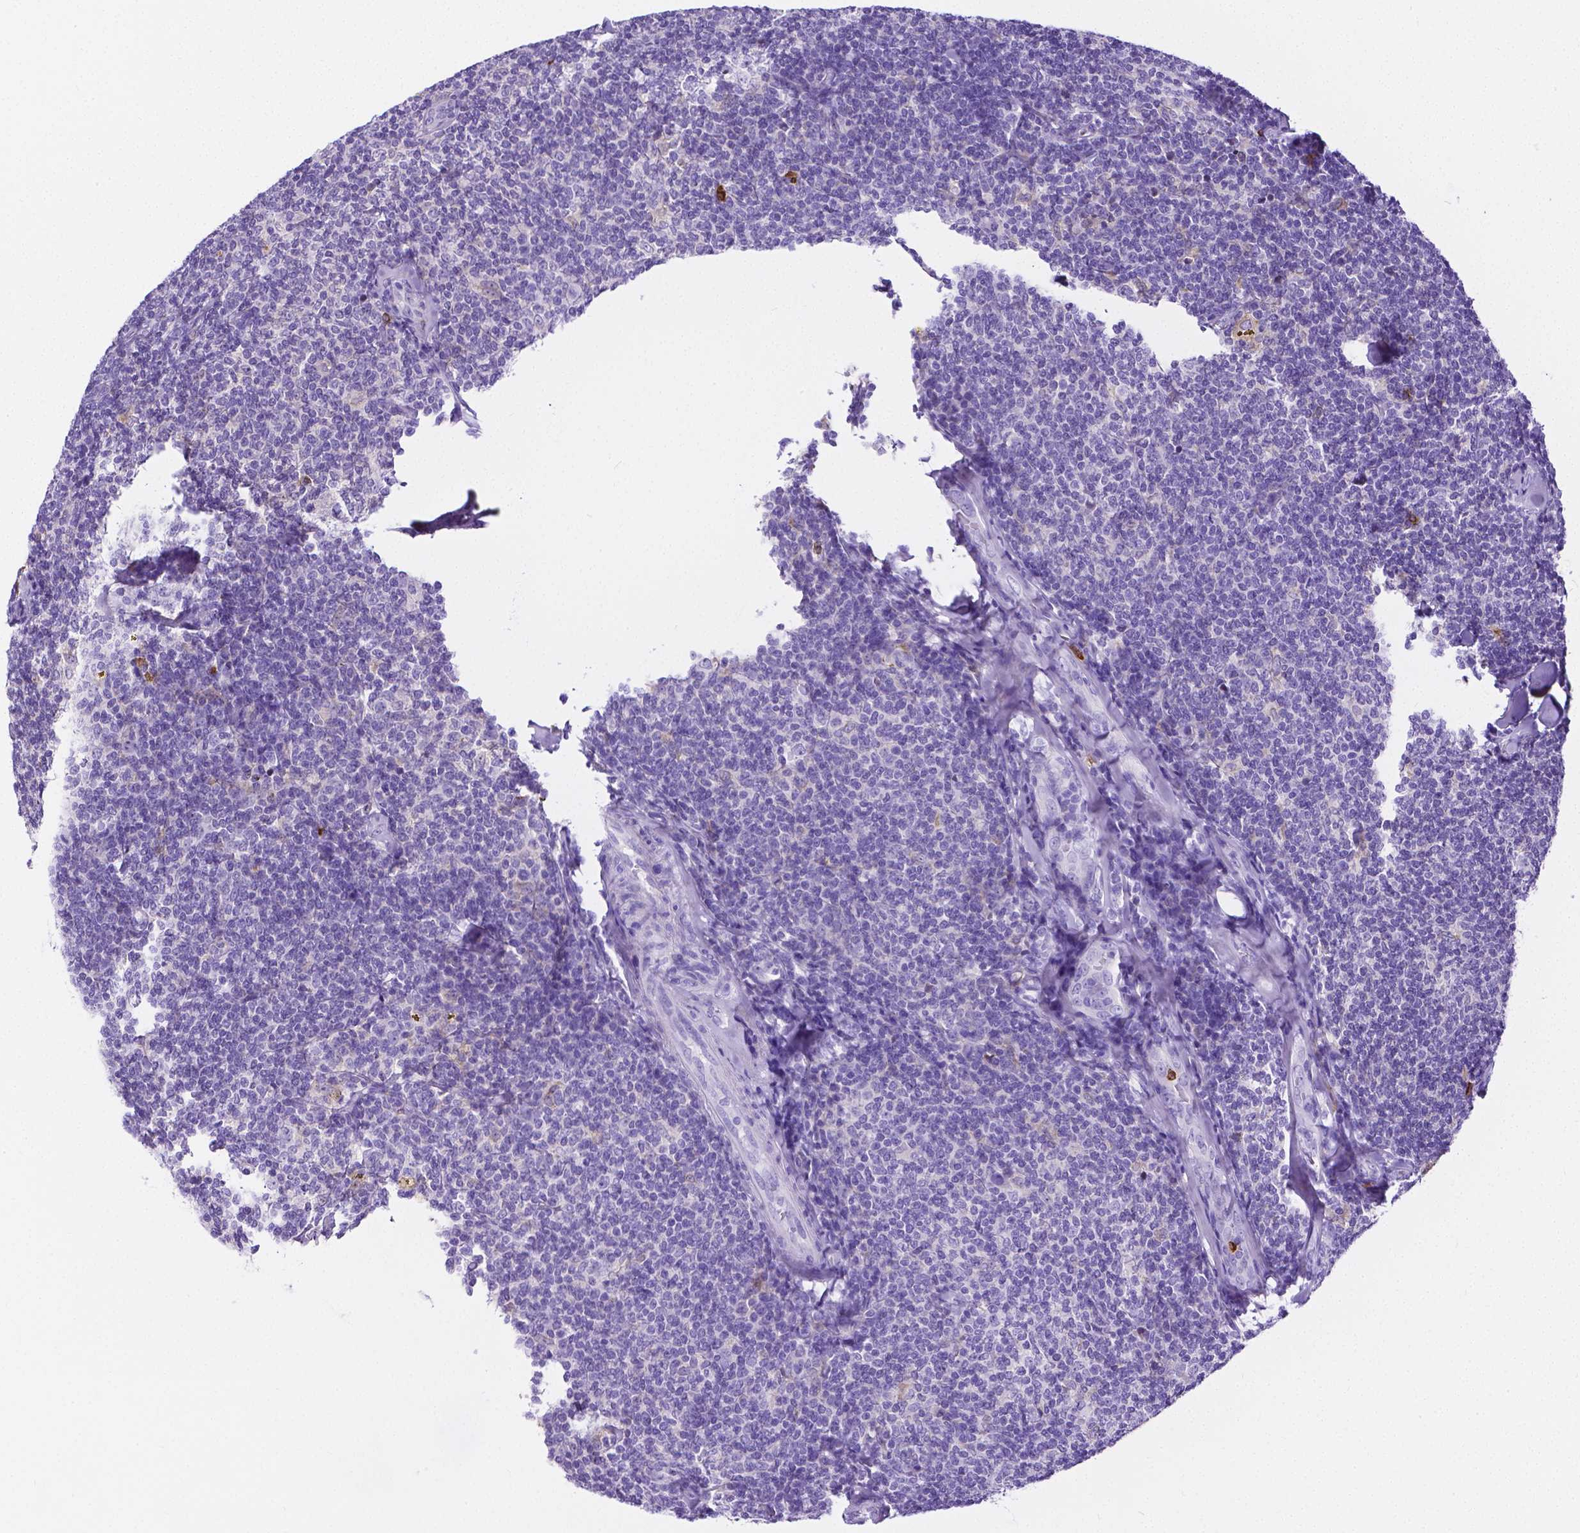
{"staining": {"intensity": "negative", "quantity": "none", "location": "none"}, "tissue": "lymphoma", "cell_type": "Tumor cells", "image_type": "cancer", "snomed": [{"axis": "morphology", "description": "Malignant lymphoma, non-Hodgkin's type, Low grade"}, {"axis": "topography", "description": "Lymph node"}], "caption": "Immunohistochemical staining of low-grade malignant lymphoma, non-Hodgkin's type reveals no significant staining in tumor cells.", "gene": "MMP9", "patient": {"sex": "female", "age": 56}}